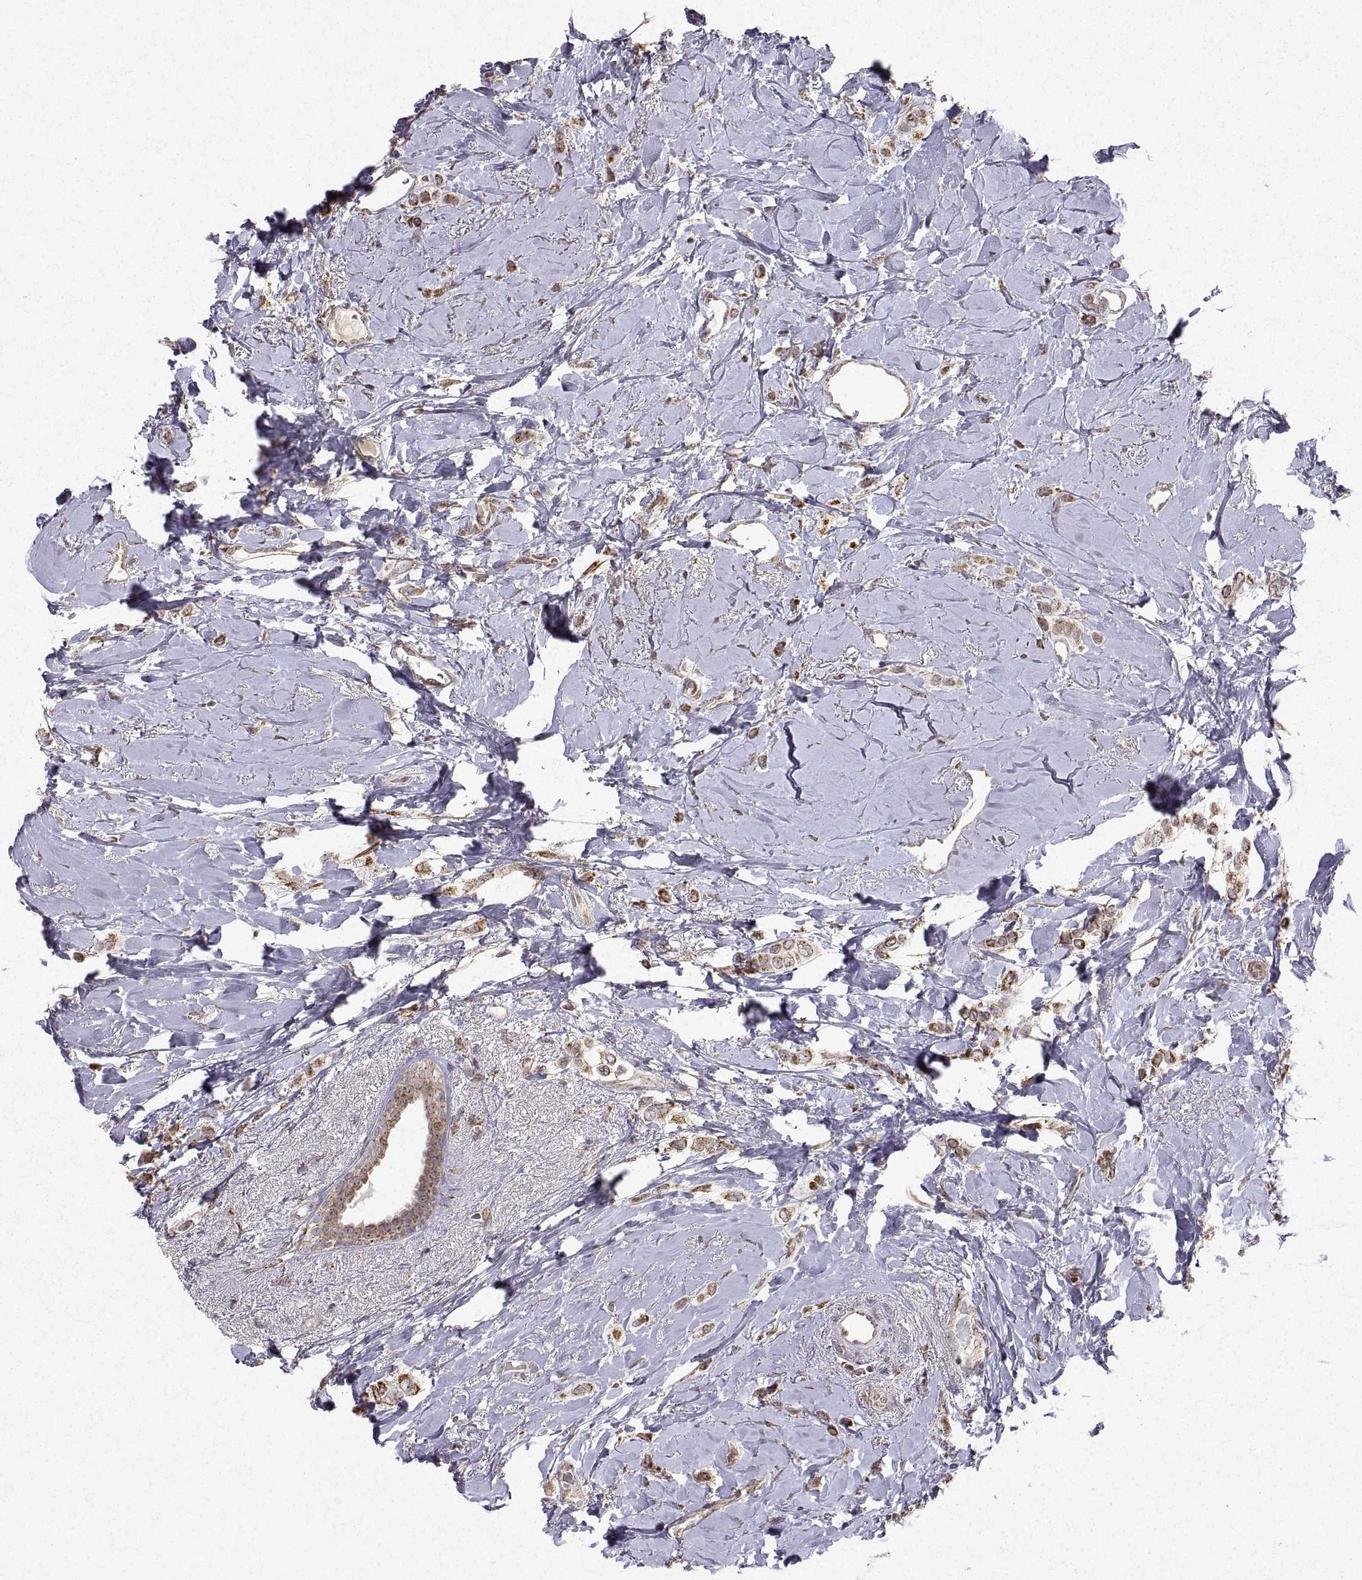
{"staining": {"intensity": "moderate", "quantity": "<25%", "location": "cytoplasmic/membranous"}, "tissue": "breast cancer", "cell_type": "Tumor cells", "image_type": "cancer", "snomed": [{"axis": "morphology", "description": "Lobular carcinoma"}, {"axis": "topography", "description": "Breast"}], "caption": "Immunohistochemistry (DAB (3,3'-diaminobenzidine)) staining of human breast cancer (lobular carcinoma) demonstrates moderate cytoplasmic/membranous protein expression in approximately <25% of tumor cells. Immunohistochemistry (ihc) stains the protein of interest in brown and the nuclei are stained blue.", "gene": "MANBAL", "patient": {"sex": "female", "age": 66}}